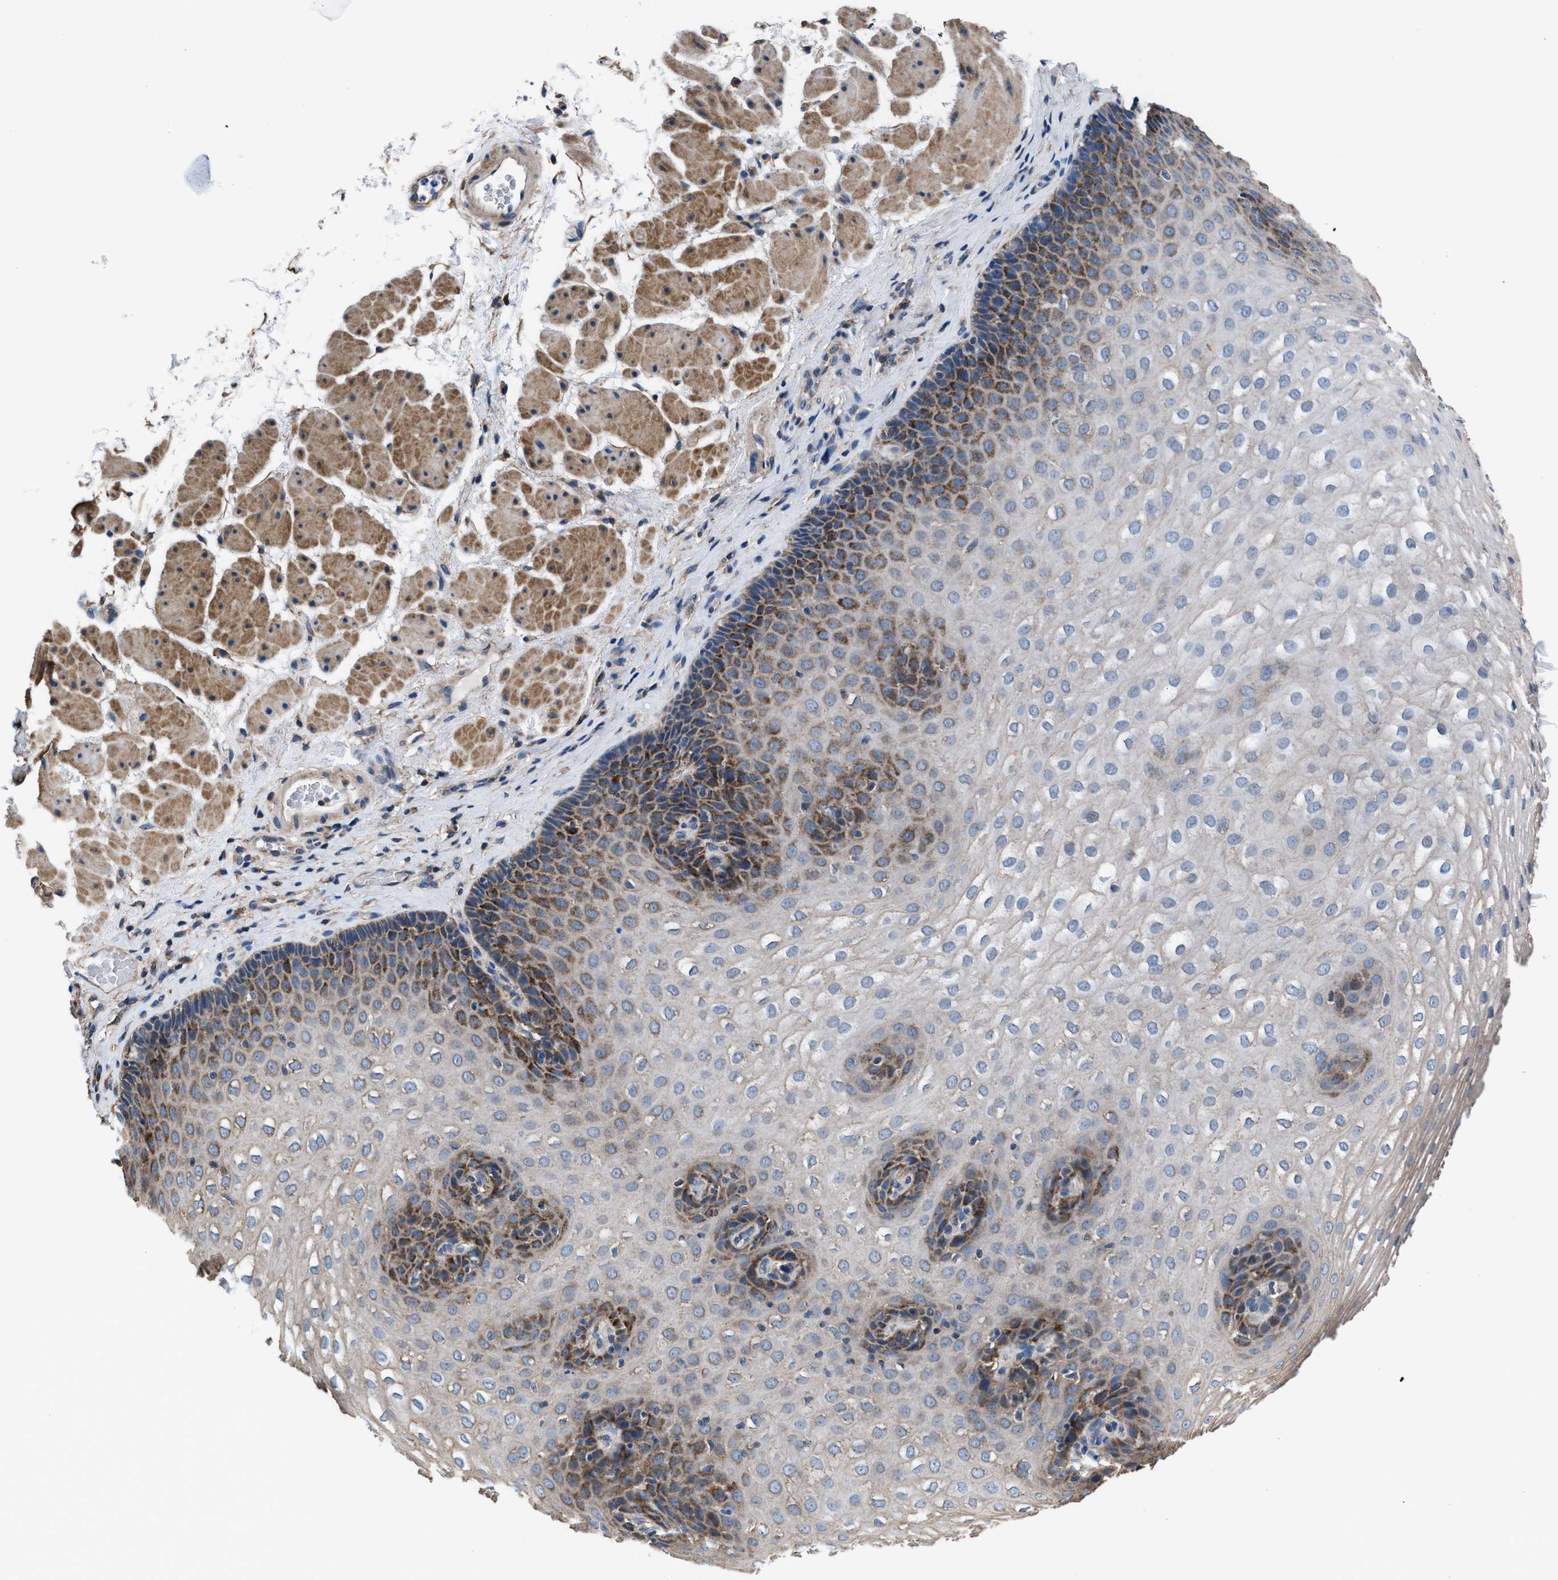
{"staining": {"intensity": "moderate", "quantity": "25%-75%", "location": "cytoplasmic/membranous"}, "tissue": "esophagus", "cell_type": "Squamous epithelial cells", "image_type": "normal", "snomed": [{"axis": "morphology", "description": "Normal tissue, NOS"}, {"axis": "topography", "description": "Esophagus"}], "caption": "Moderate cytoplasmic/membranous expression for a protein is seen in about 25%-75% of squamous epithelial cells of unremarkable esophagus using immunohistochemistry (IHC).", "gene": "NKTR", "patient": {"sex": "female", "age": 66}}